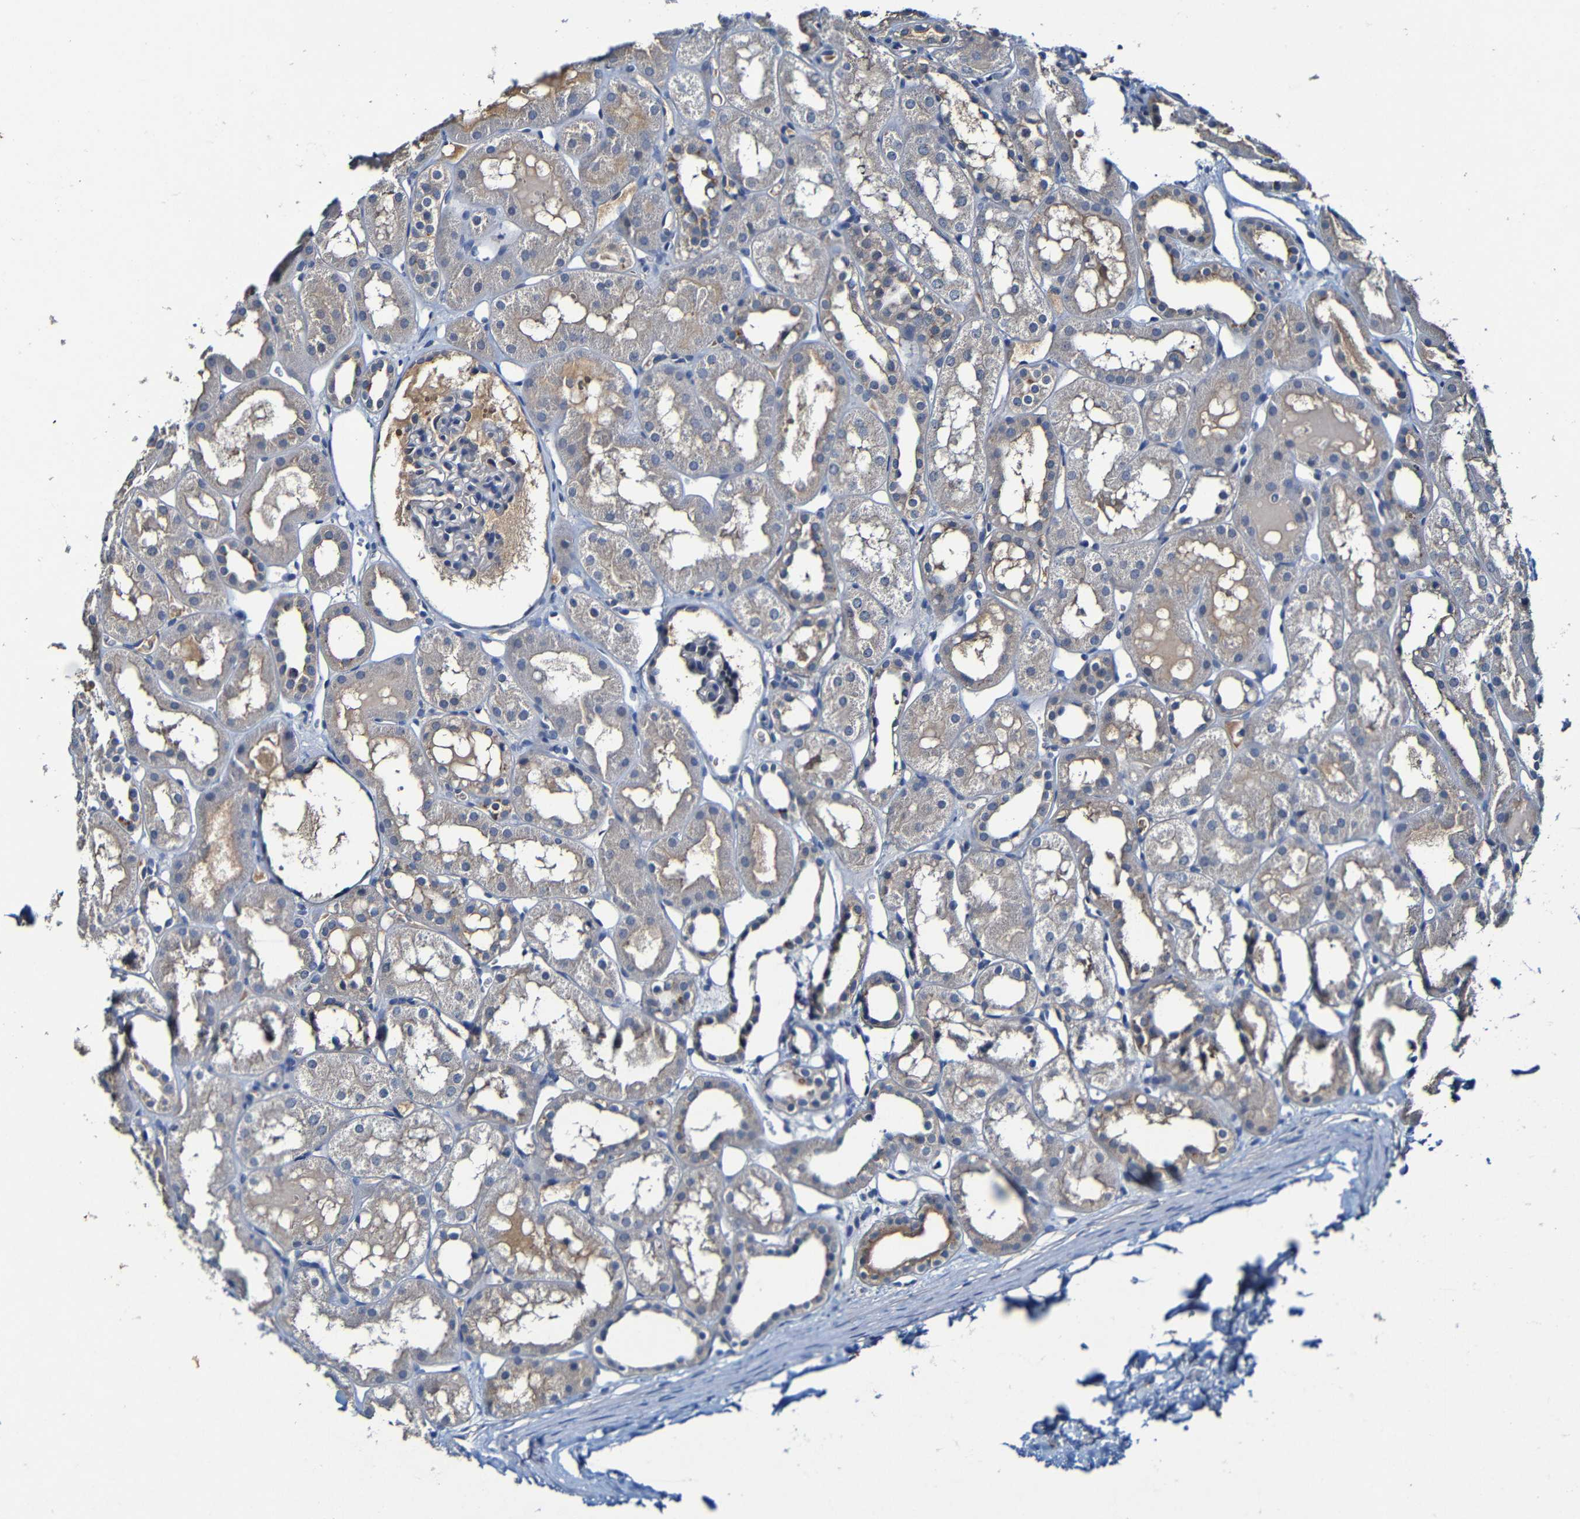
{"staining": {"intensity": "negative", "quantity": "none", "location": "none"}, "tissue": "kidney", "cell_type": "Cells in glomeruli", "image_type": "normal", "snomed": [{"axis": "morphology", "description": "Normal tissue, NOS"}, {"axis": "topography", "description": "Kidney"}, {"axis": "topography", "description": "Urinary bladder"}], "caption": "Photomicrograph shows no significant protein positivity in cells in glomeruli of normal kidney. Brightfield microscopy of IHC stained with DAB (brown) and hematoxylin (blue), captured at high magnification.", "gene": "LRRC70", "patient": {"sex": "male", "age": 16}}